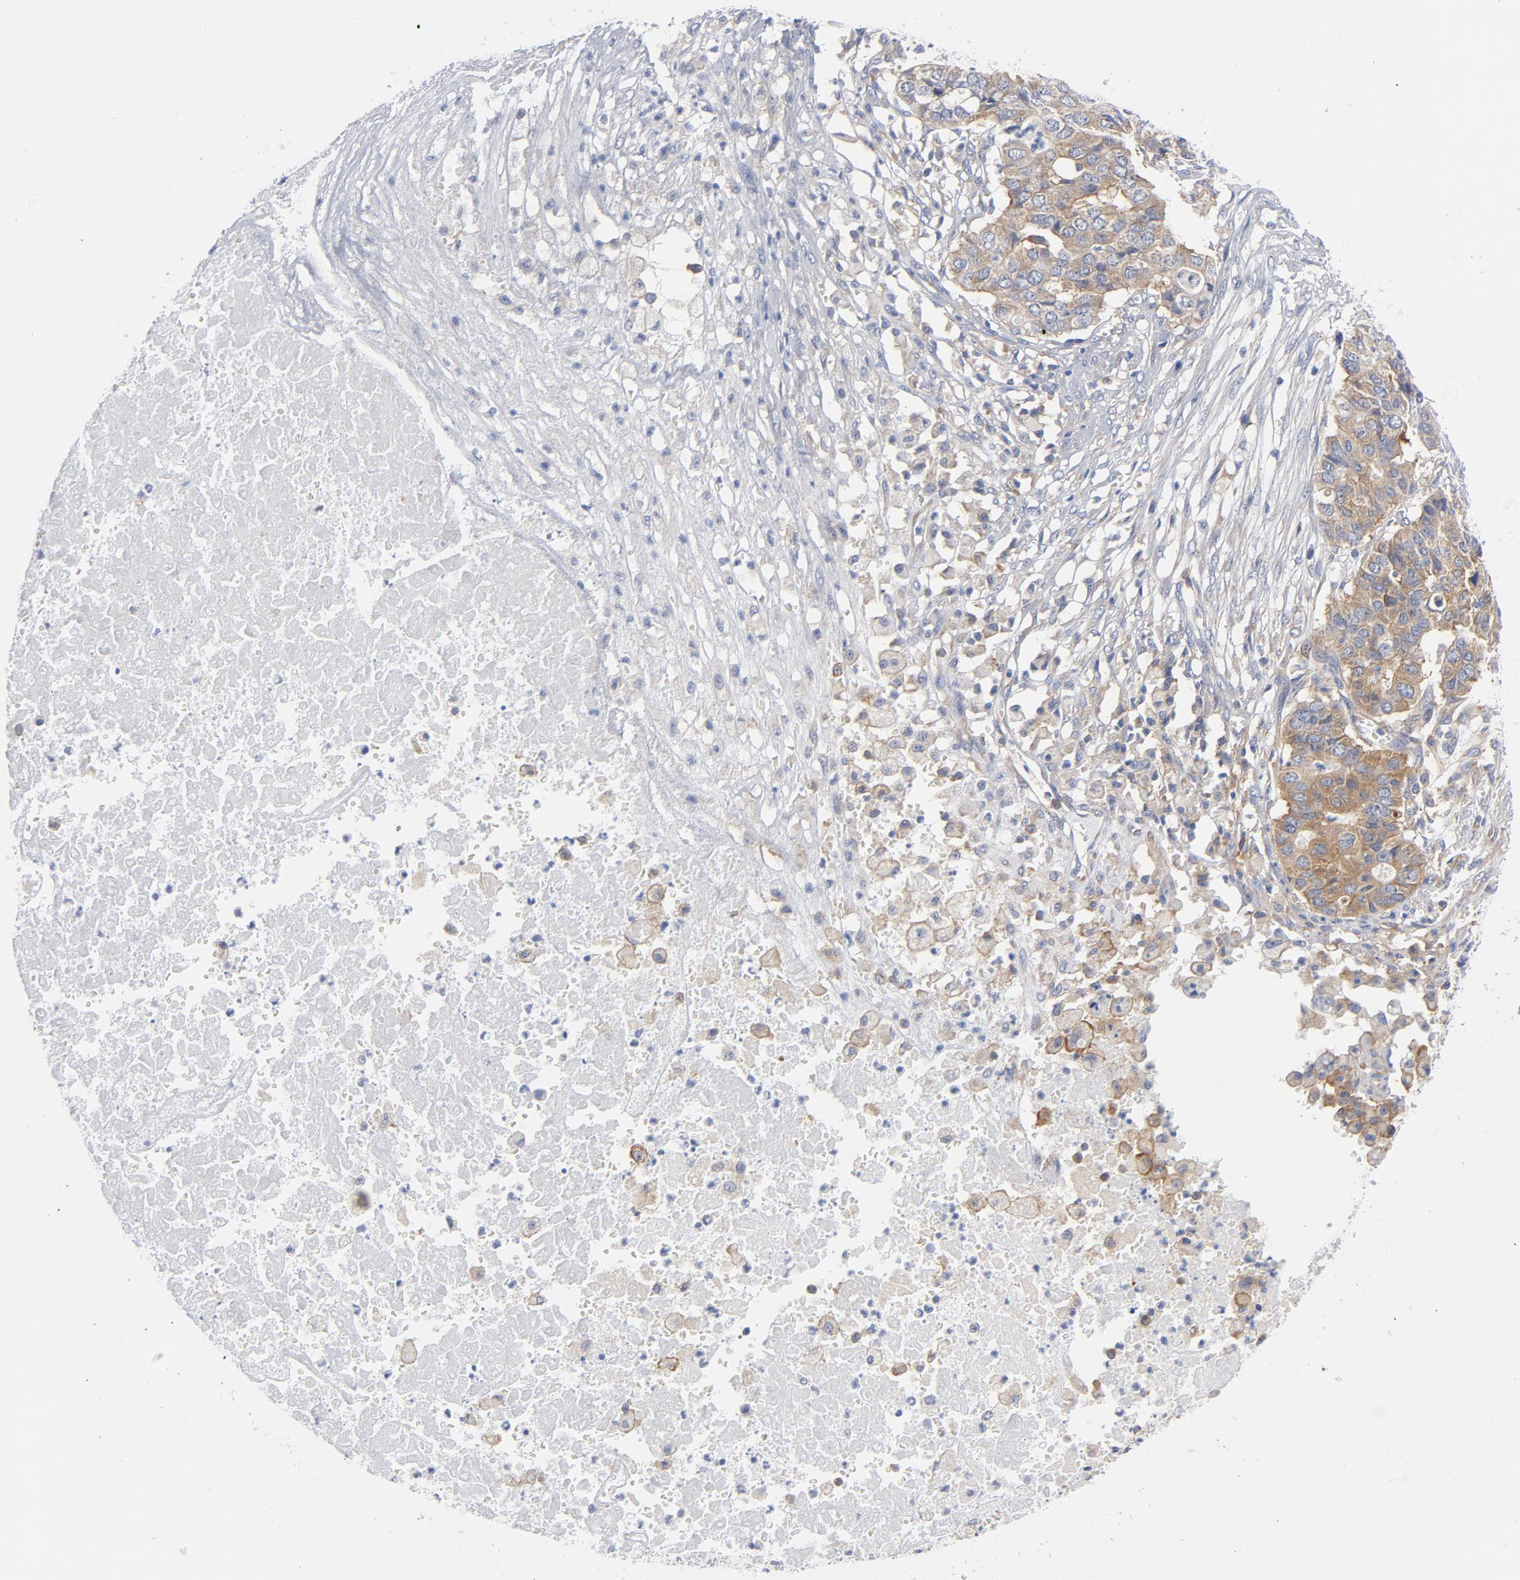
{"staining": {"intensity": "moderate", "quantity": "25%-75%", "location": "cytoplasmic/membranous"}, "tissue": "pancreatic cancer", "cell_type": "Tumor cells", "image_type": "cancer", "snomed": [{"axis": "morphology", "description": "Adenocarcinoma, NOS"}, {"axis": "topography", "description": "Pancreas"}], "caption": "Moderate cytoplasmic/membranous protein expression is present in approximately 25%-75% of tumor cells in pancreatic cancer. The staining was performed using DAB (3,3'-diaminobenzidine) to visualize the protein expression in brown, while the nuclei were stained in blue with hematoxylin (Magnification: 20x).", "gene": "CD86", "patient": {"sex": "male", "age": 50}}